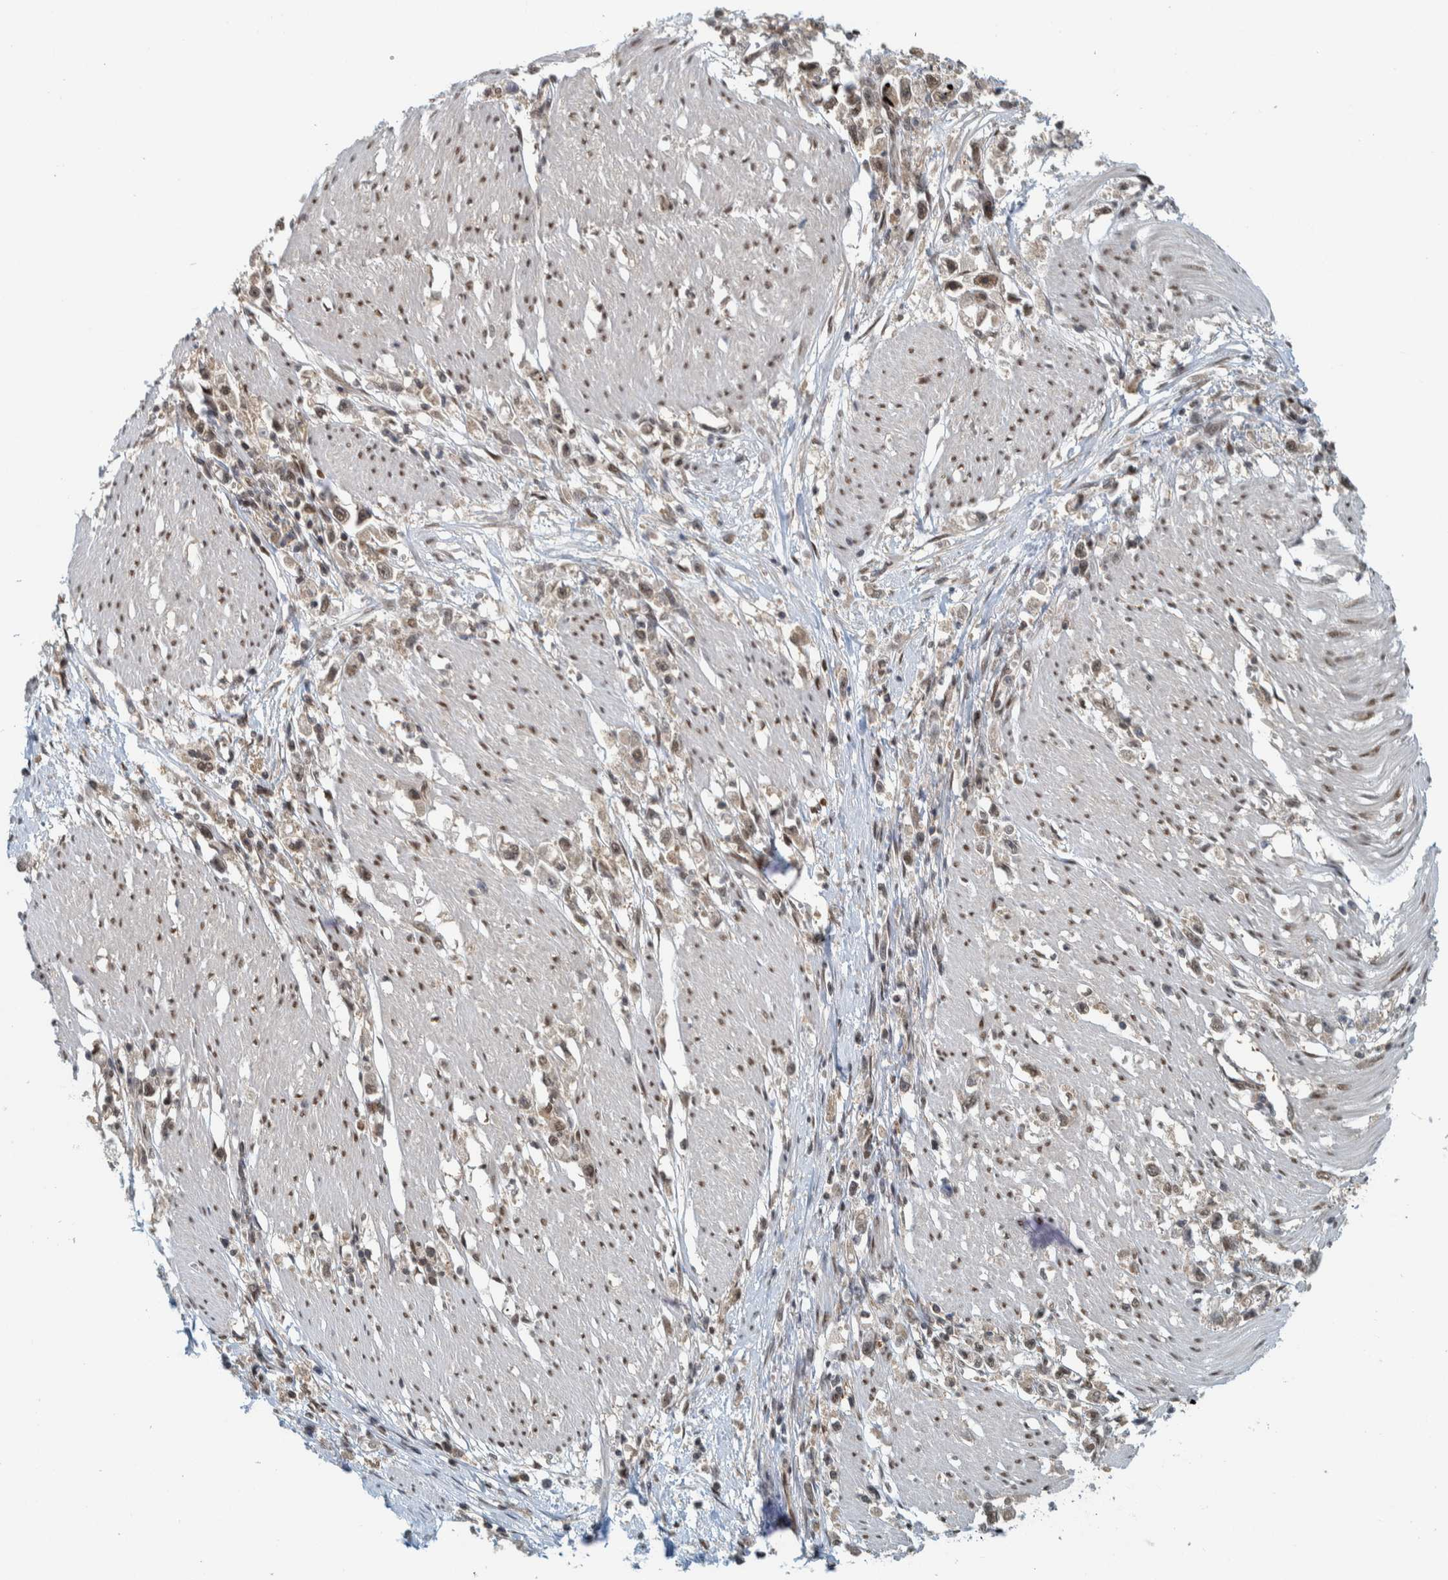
{"staining": {"intensity": "moderate", "quantity": "25%-75%", "location": "nuclear"}, "tissue": "stomach cancer", "cell_type": "Tumor cells", "image_type": "cancer", "snomed": [{"axis": "morphology", "description": "Adenocarcinoma, NOS"}, {"axis": "topography", "description": "Stomach"}], "caption": "A micrograph showing moderate nuclear staining in approximately 25%-75% of tumor cells in stomach adenocarcinoma, as visualized by brown immunohistochemical staining.", "gene": "COPS3", "patient": {"sex": "female", "age": 59}}